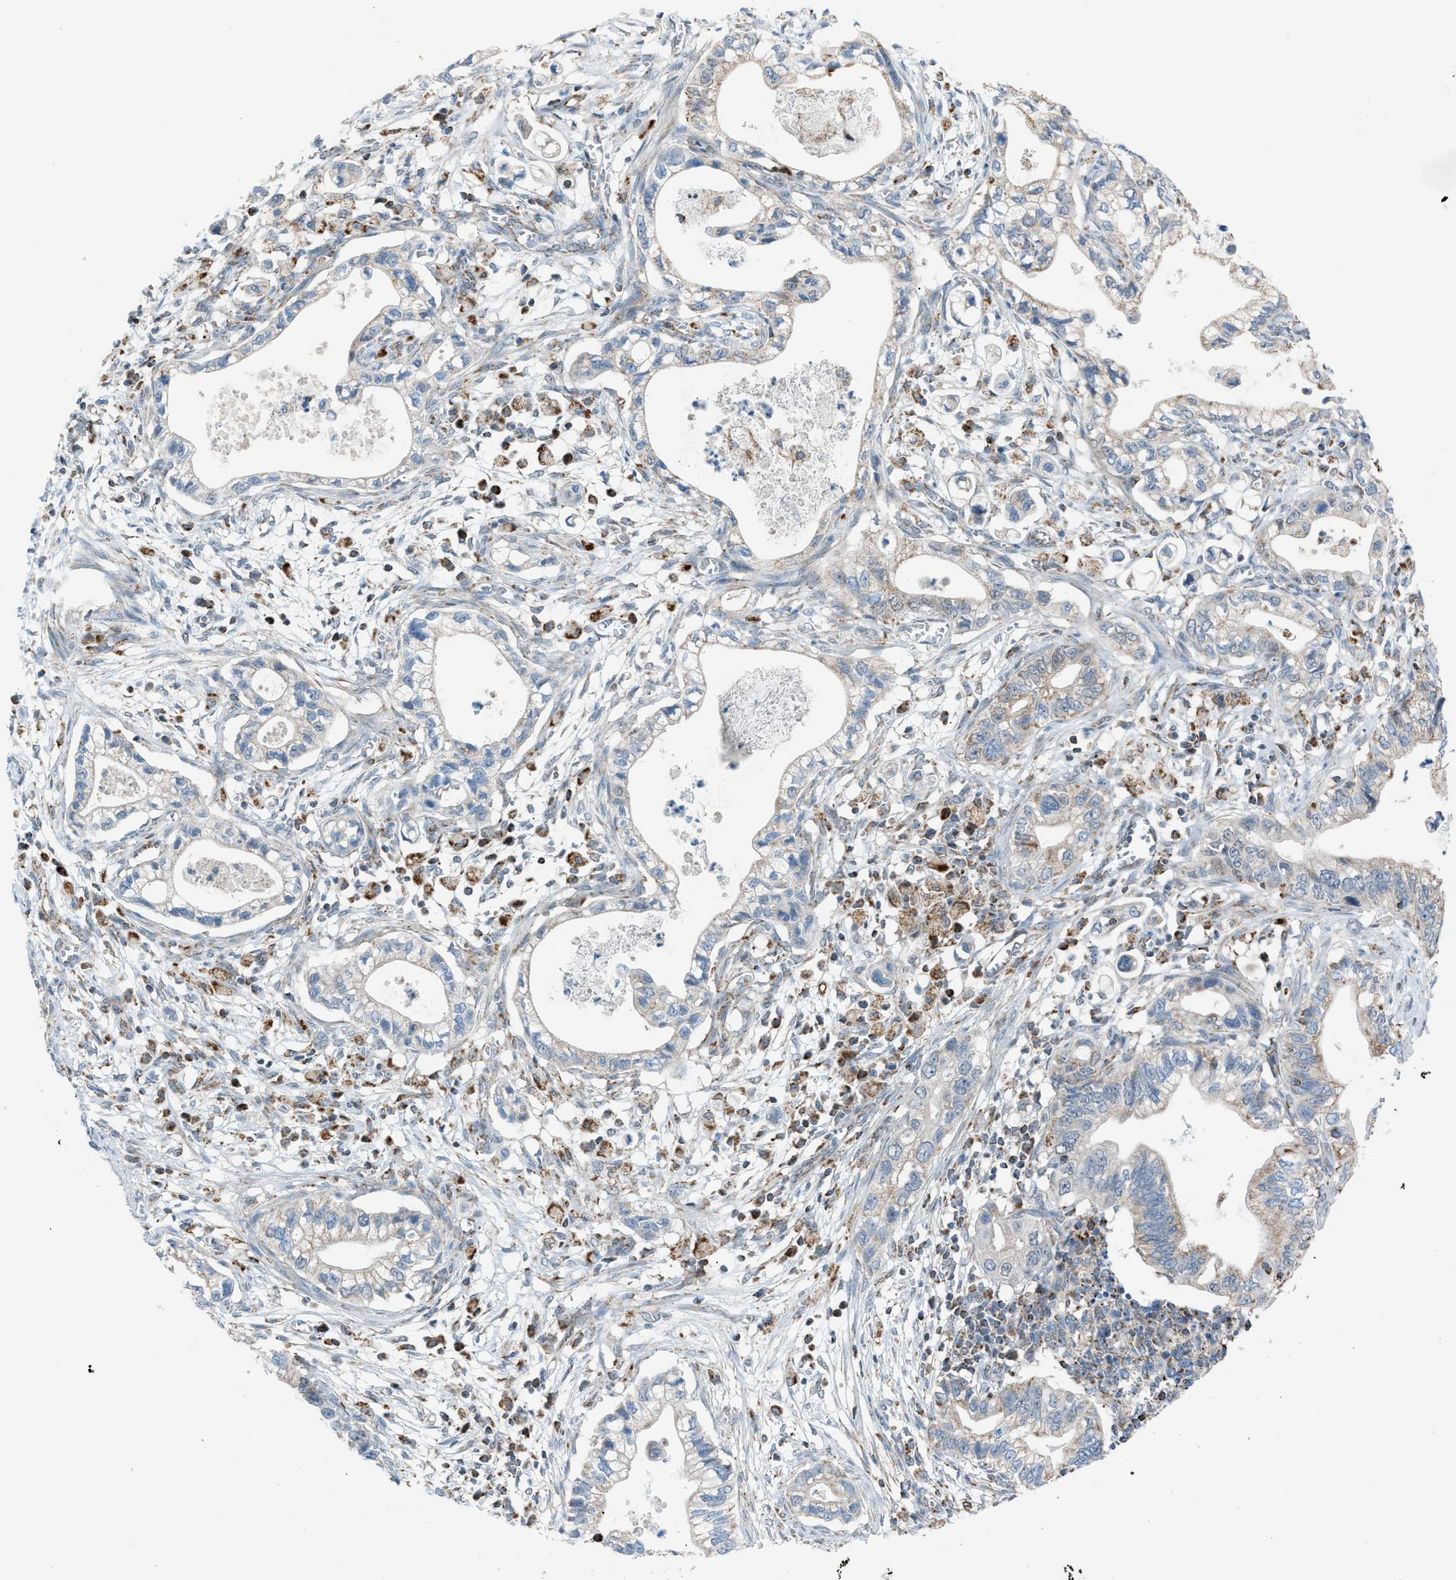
{"staining": {"intensity": "negative", "quantity": "none", "location": "none"}, "tissue": "pancreatic cancer", "cell_type": "Tumor cells", "image_type": "cancer", "snomed": [{"axis": "morphology", "description": "Adenocarcinoma, NOS"}, {"axis": "topography", "description": "Pancreas"}], "caption": "Pancreatic cancer (adenocarcinoma) stained for a protein using IHC demonstrates no expression tumor cells.", "gene": "SRM", "patient": {"sex": "male", "age": 56}}